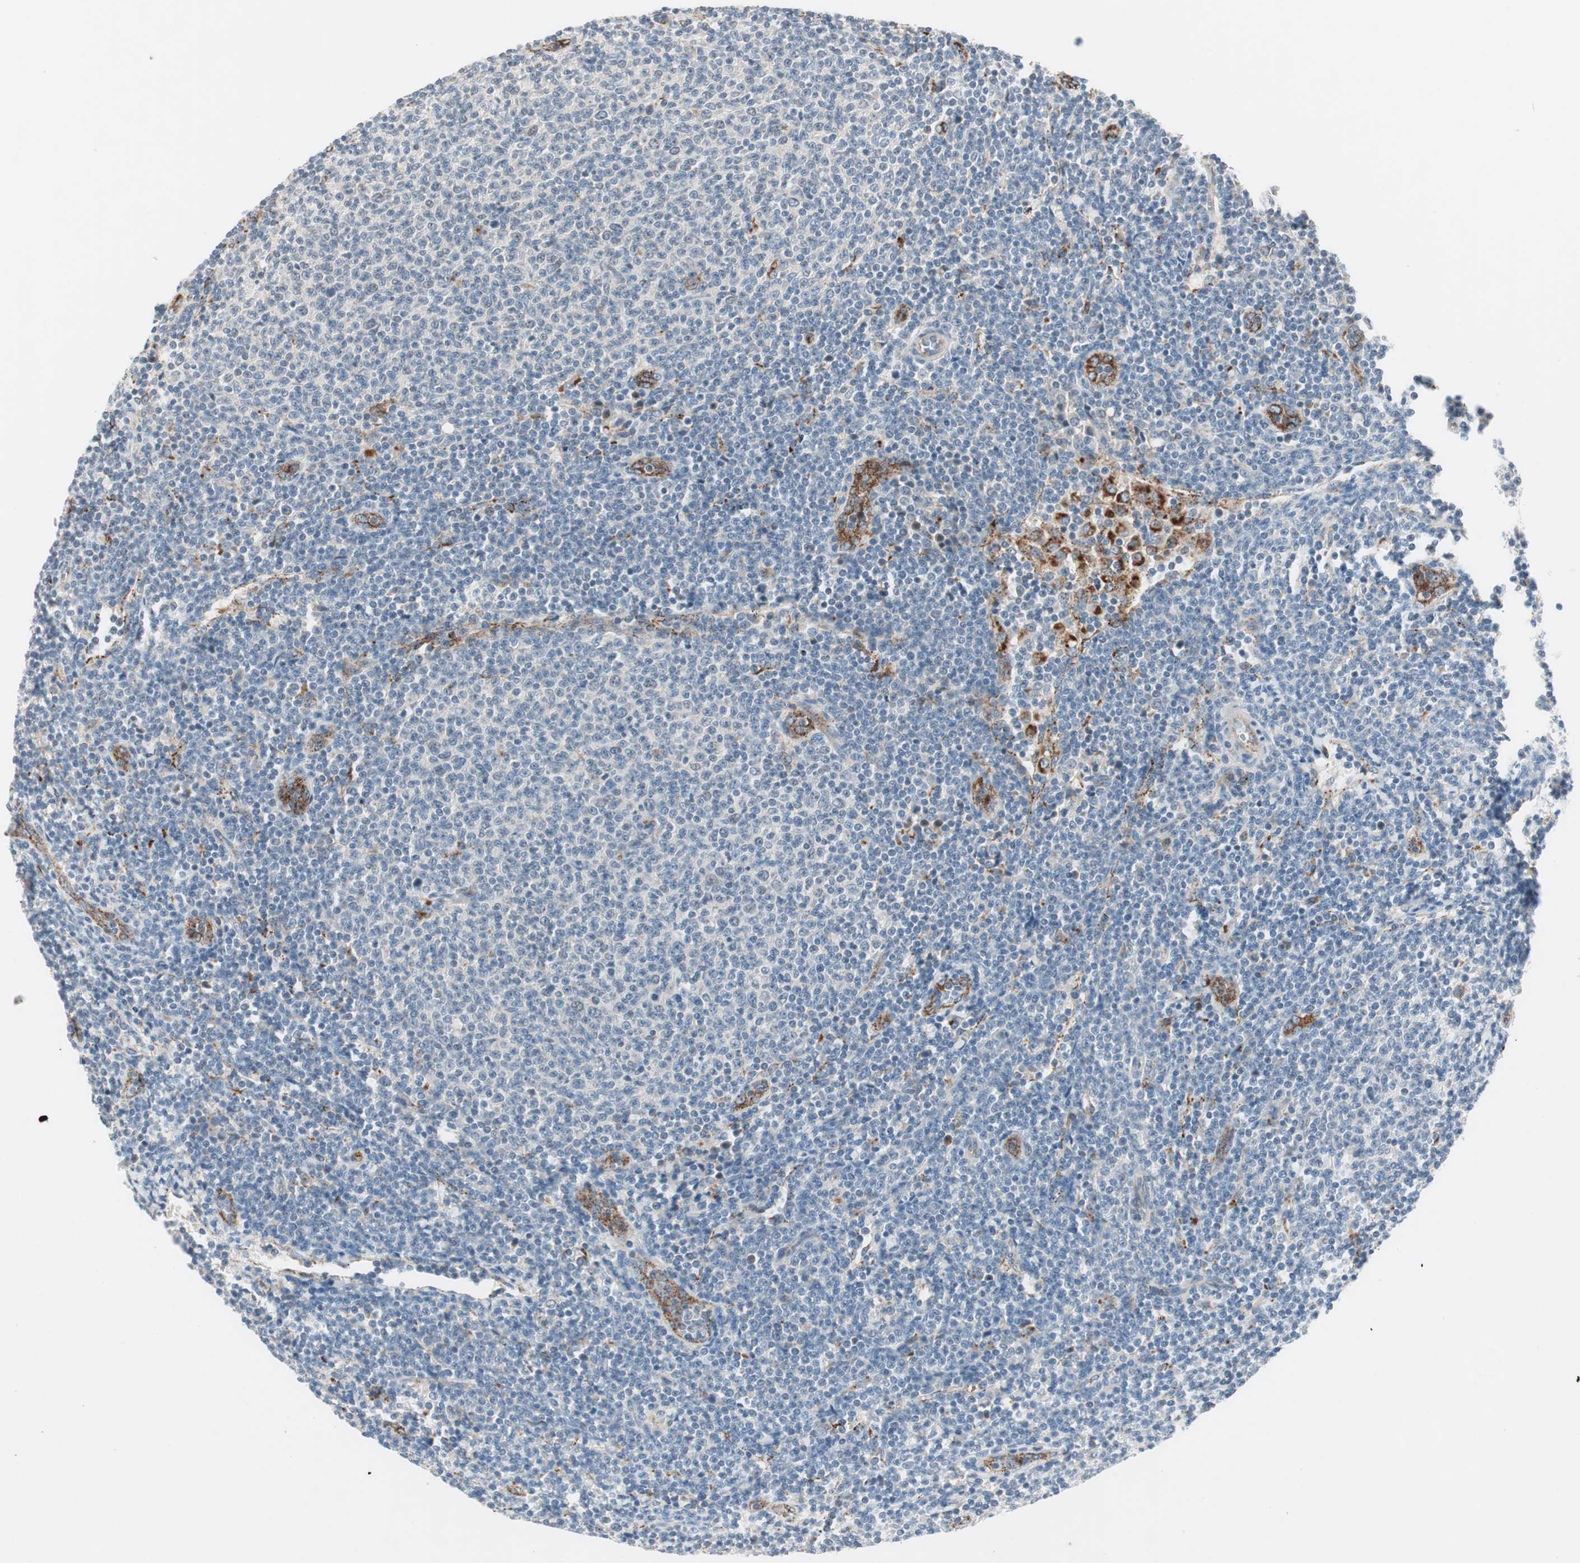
{"staining": {"intensity": "negative", "quantity": "none", "location": "none"}, "tissue": "lymphoma", "cell_type": "Tumor cells", "image_type": "cancer", "snomed": [{"axis": "morphology", "description": "Malignant lymphoma, non-Hodgkin's type, Low grade"}, {"axis": "topography", "description": "Lymph node"}], "caption": "There is no significant staining in tumor cells of lymphoma.", "gene": "FGFR4", "patient": {"sex": "male", "age": 66}}